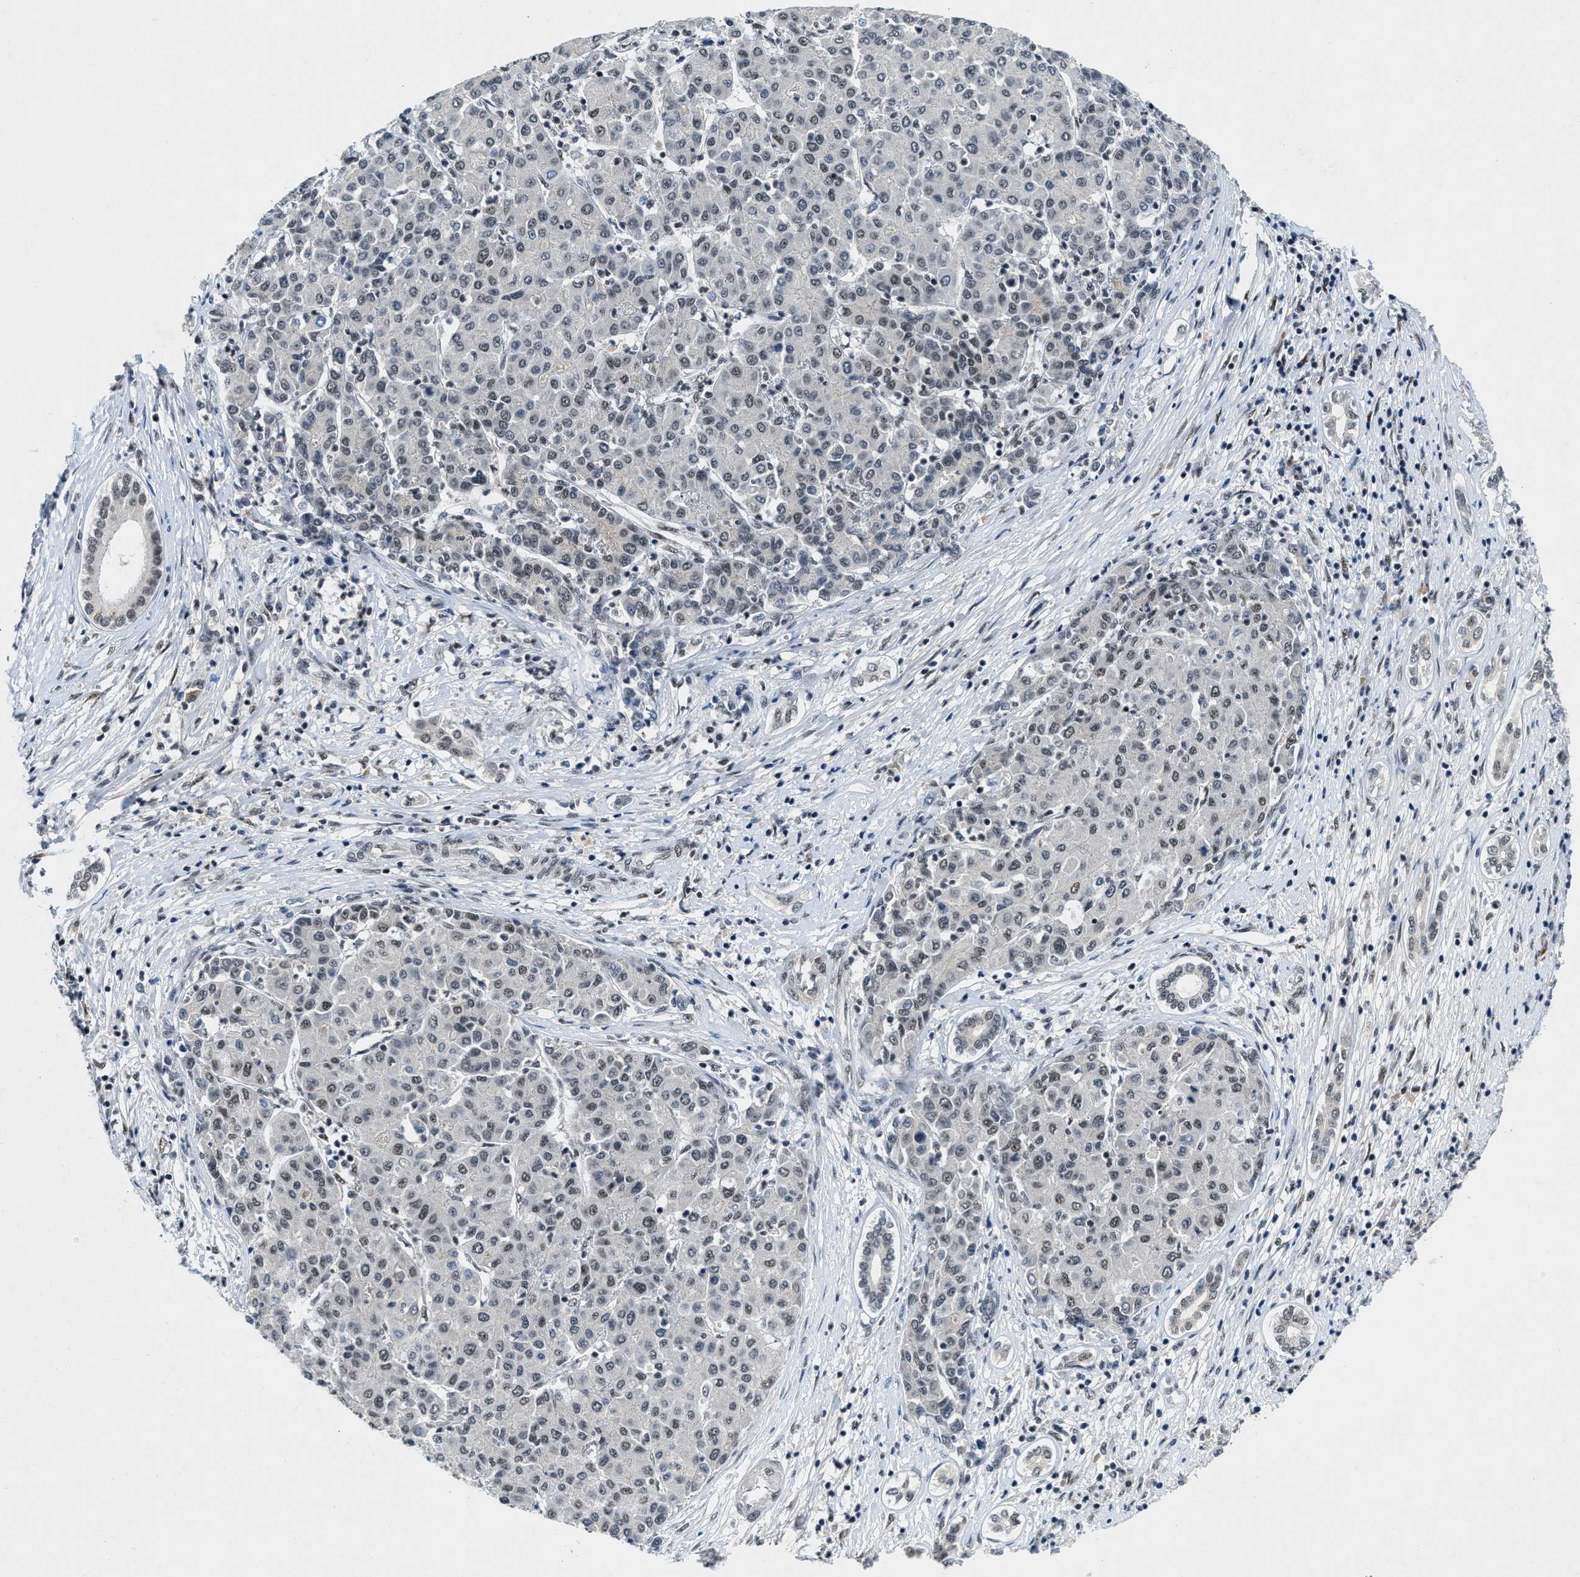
{"staining": {"intensity": "weak", "quantity": "25%-75%", "location": "nuclear"}, "tissue": "liver cancer", "cell_type": "Tumor cells", "image_type": "cancer", "snomed": [{"axis": "morphology", "description": "Carcinoma, Hepatocellular, NOS"}, {"axis": "topography", "description": "Liver"}], "caption": "Brown immunohistochemical staining in human liver hepatocellular carcinoma displays weak nuclear staining in approximately 25%-75% of tumor cells.", "gene": "NCOA1", "patient": {"sex": "male", "age": 65}}